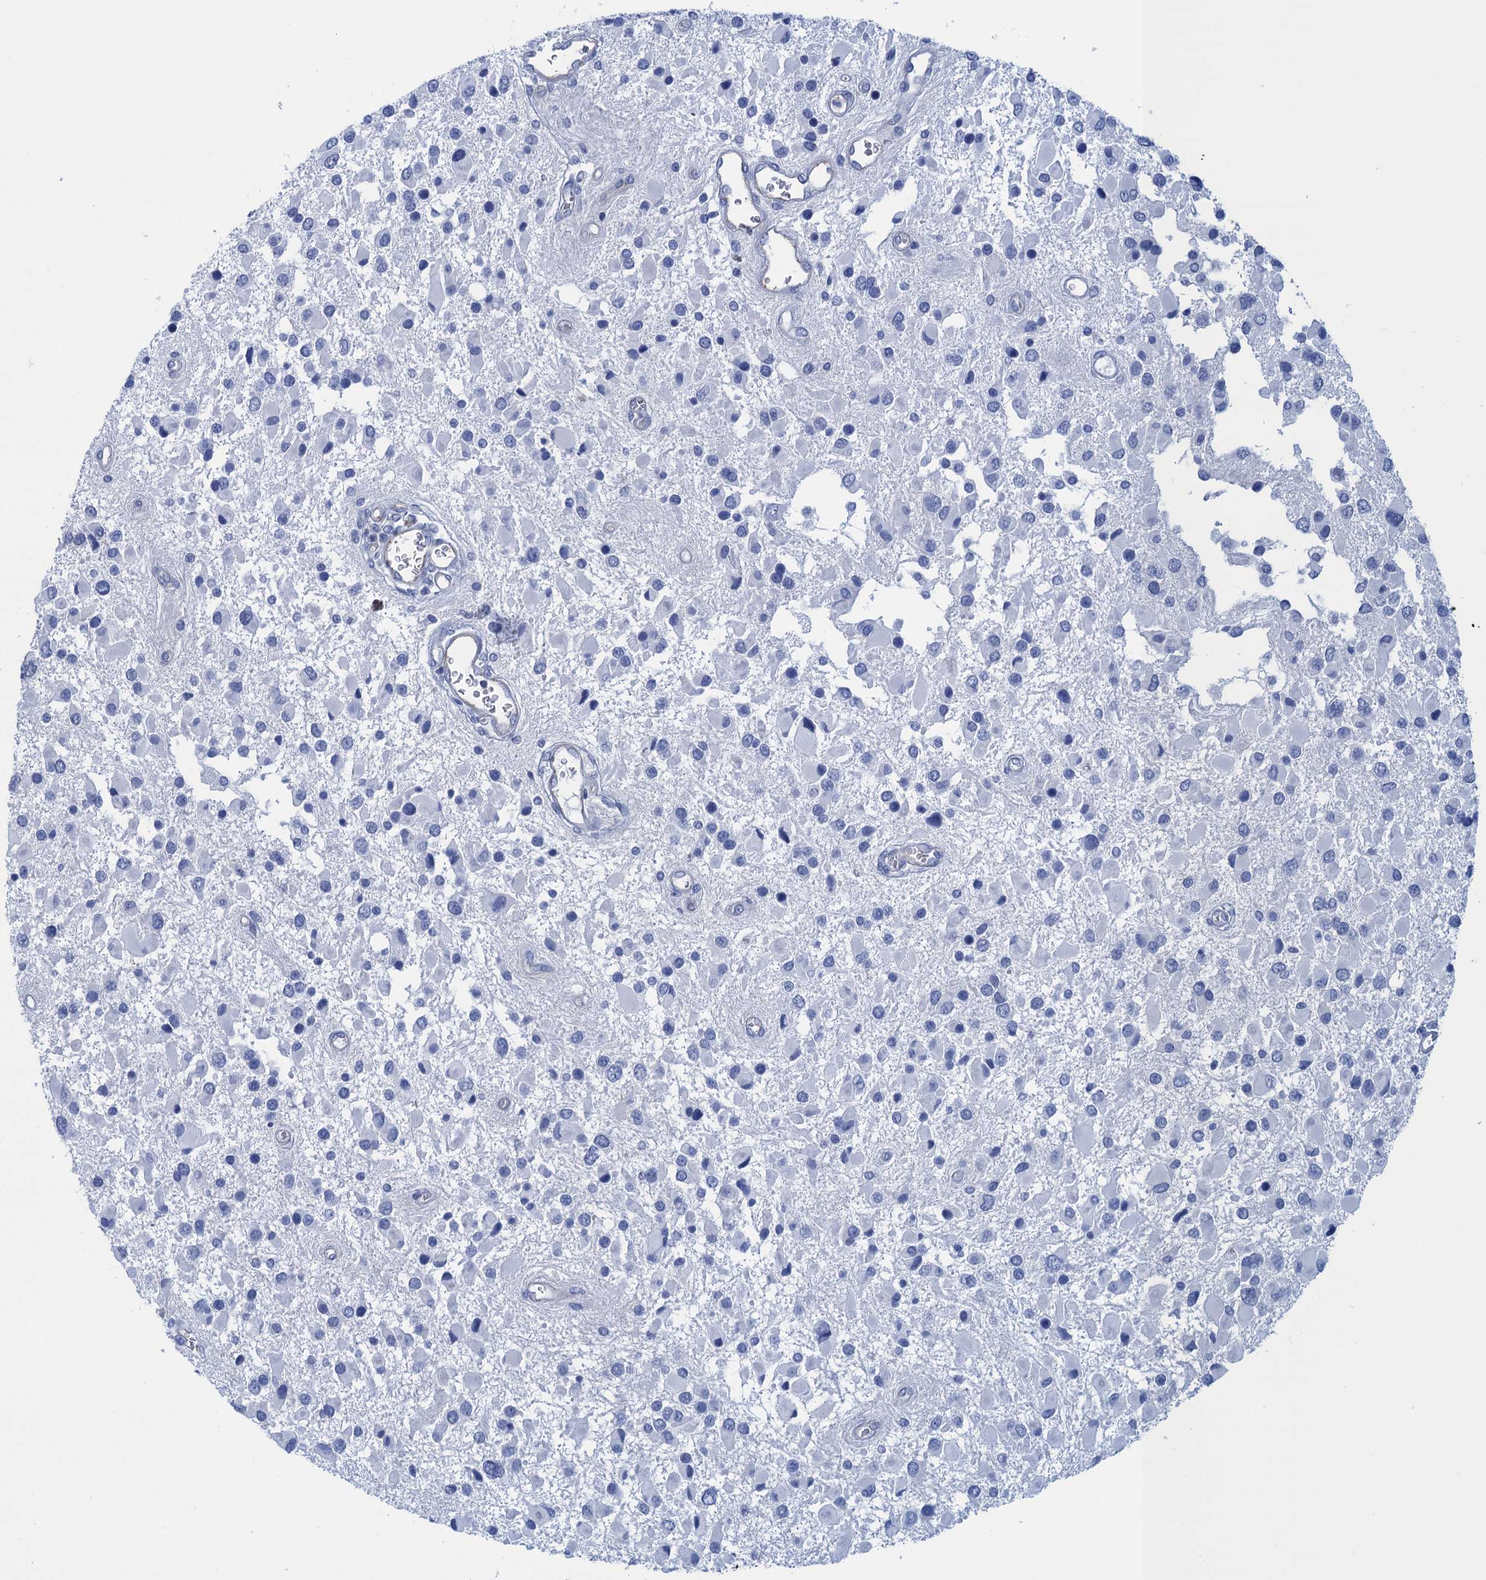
{"staining": {"intensity": "negative", "quantity": "none", "location": "none"}, "tissue": "glioma", "cell_type": "Tumor cells", "image_type": "cancer", "snomed": [{"axis": "morphology", "description": "Glioma, malignant, High grade"}, {"axis": "topography", "description": "Brain"}], "caption": "Human glioma stained for a protein using immunohistochemistry displays no staining in tumor cells.", "gene": "CALML5", "patient": {"sex": "male", "age": 53}}